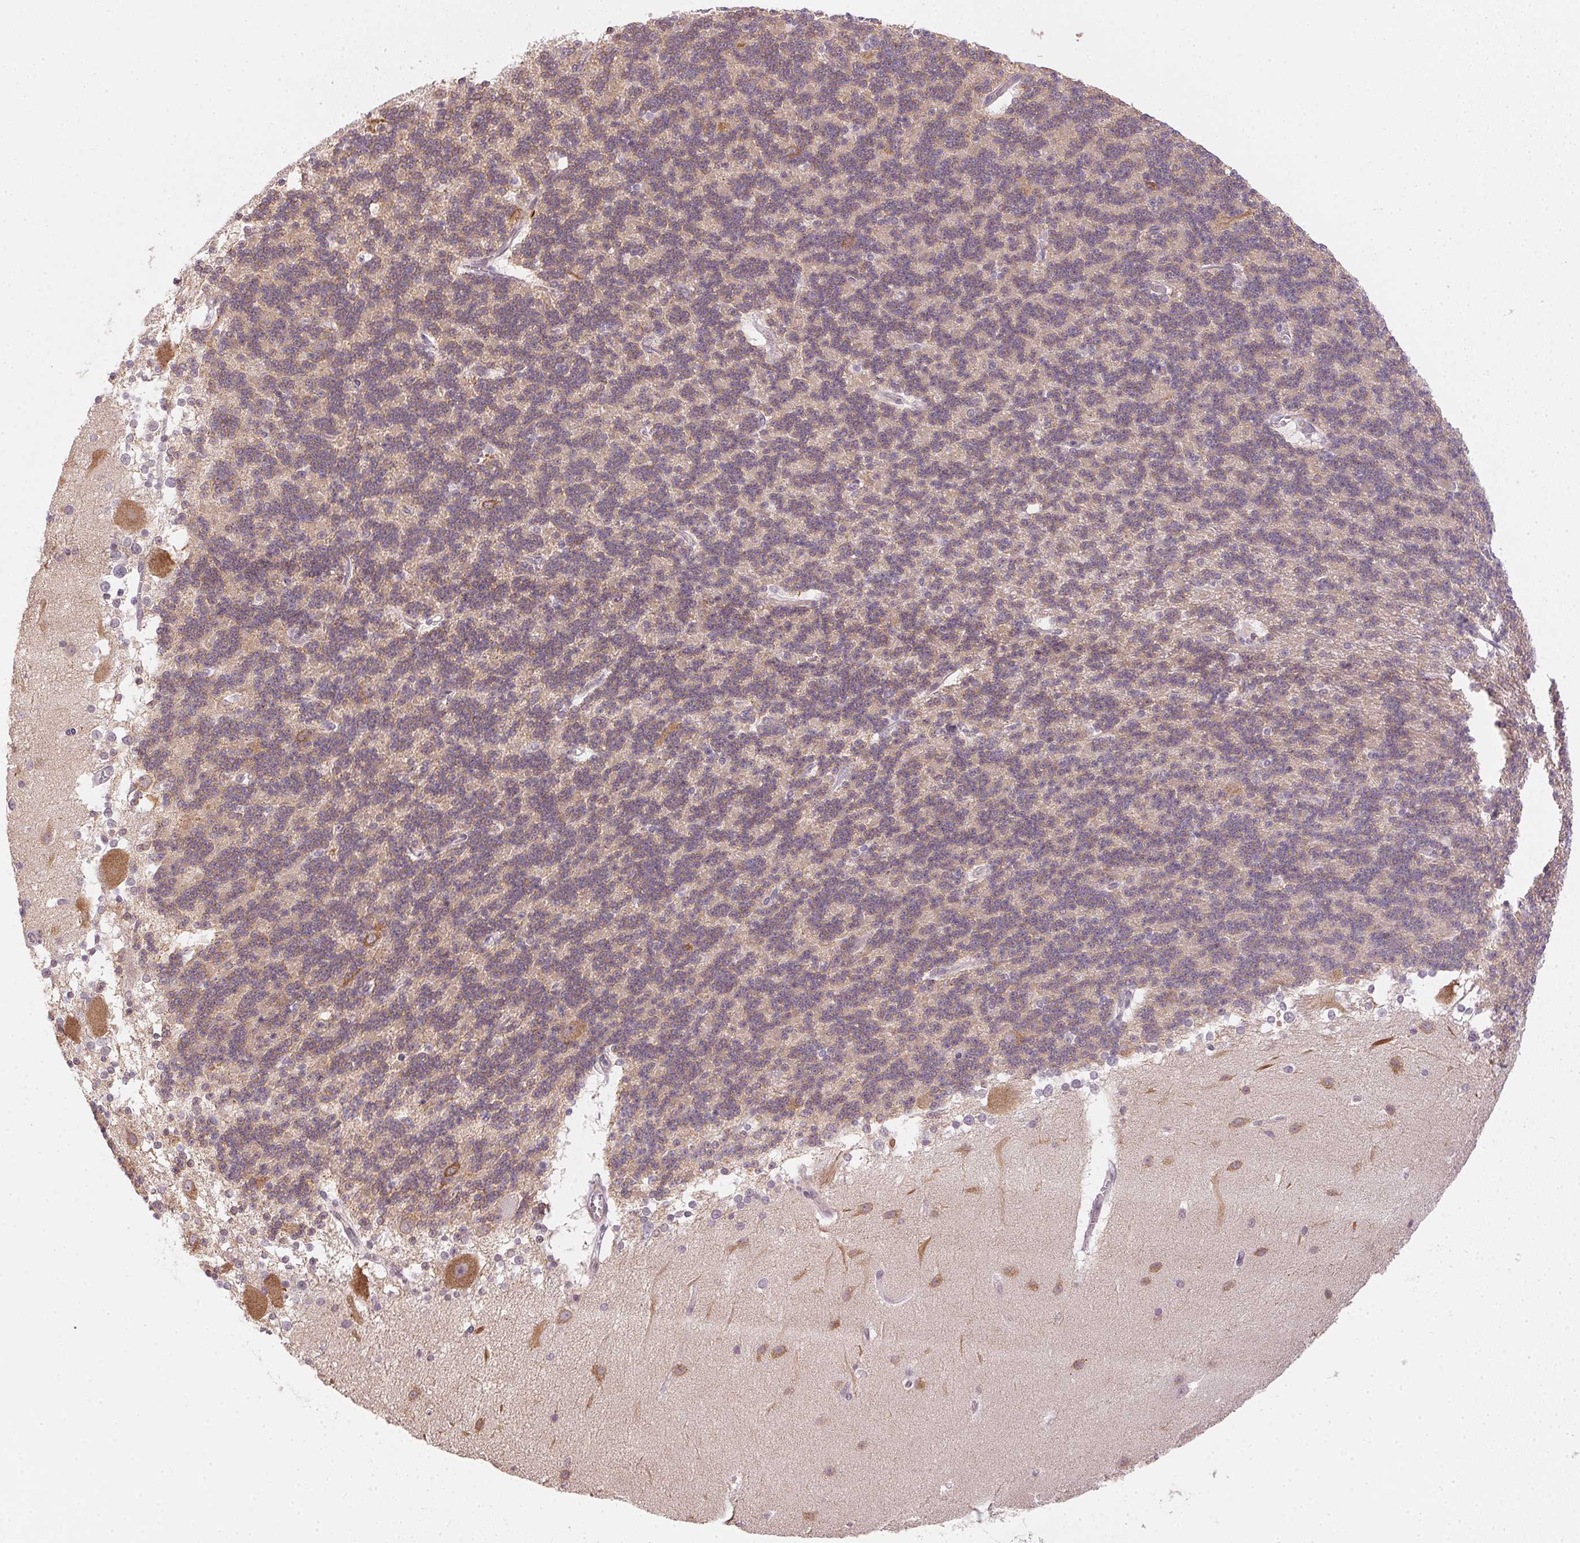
{"staining": {"intensity": "weak", "quantity": "25%-75%", "location": "cytoplasmic/membranous"}, "tissue": "cerebellum", "cell_type": "Cells in granular layer", "image_type": "normal", "snomed": [{"axis": "morphology", "description": "Normal tissue, NOS"}, {"axis": "topography", "description": "Cerebellum"}], "caption": "The micrograph reveals a brown stain indicating the presence of a protein in the cytoplasmic/membranous of cells in granular layer in cerebellum. Immunohistochemistry (ihc) stains the protein in brown and the nuclei are stained blue.", "gene": "CFAP92", "patient": {"sex": "female", "age": 19}}